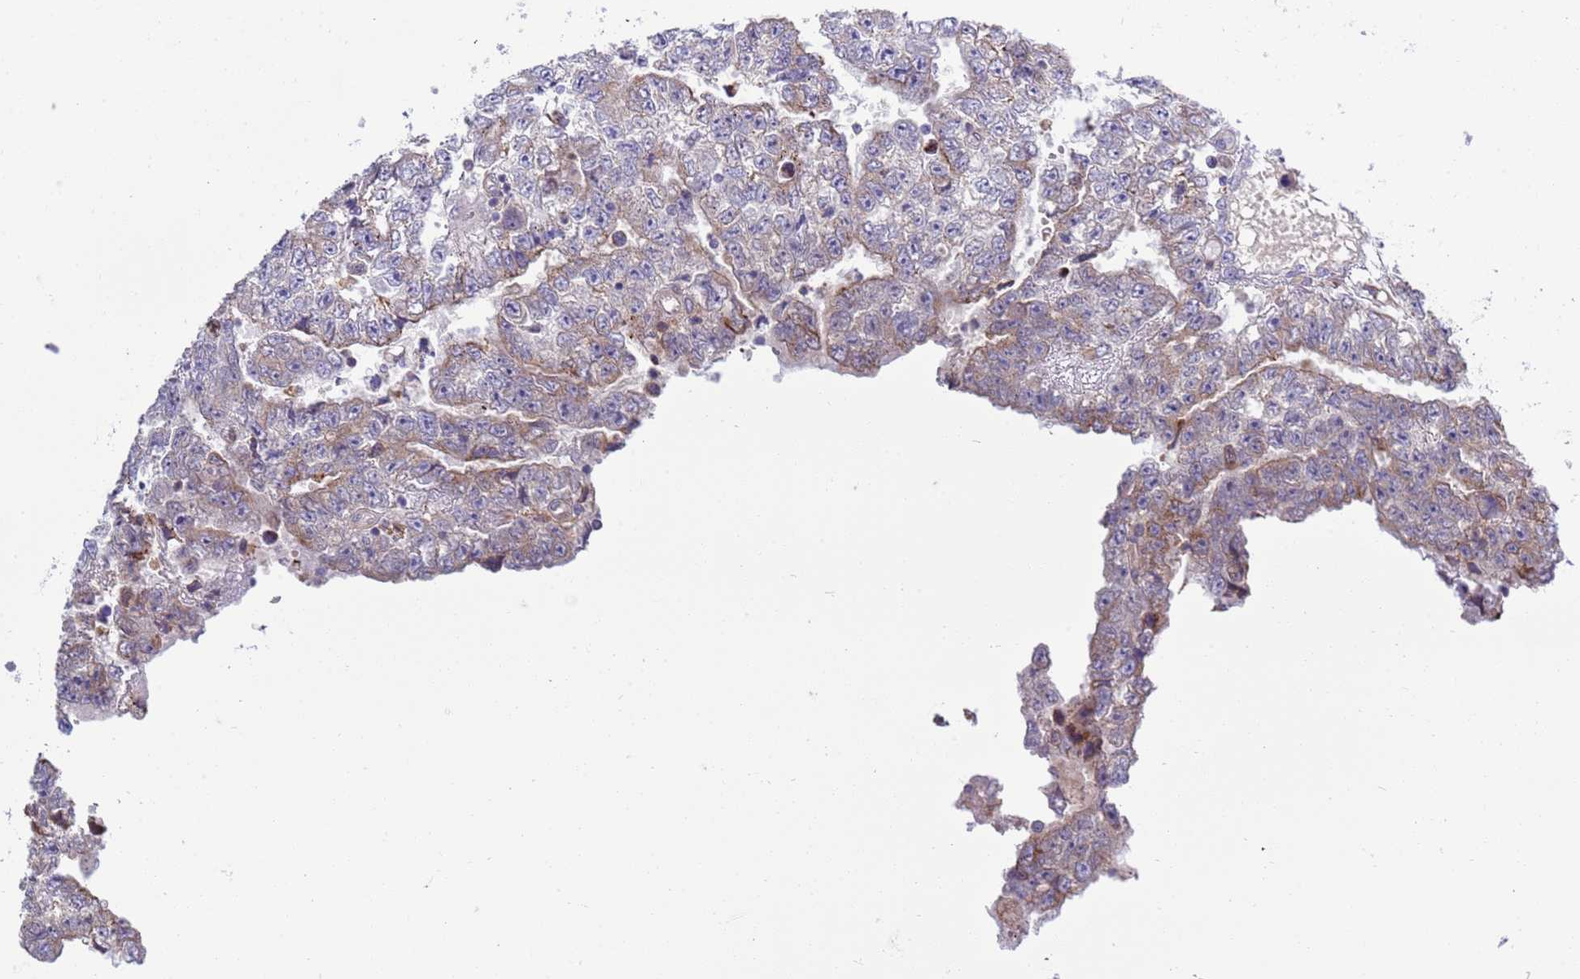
{"staining": {"intensity": "weak", "quantity": "25%-75%", "location": "cytoplasmic/membranous"}, "tissue": "testis cancer", "cell_type": "Tumor cells", "image_type": "cancer", "snomed": [{"axis": "morphology", "description": "Carcinoma, Embryonal, NOS"}, {"axis": "topography", "description": "Testis"}], "caption": "Human testis cancer (embryonal carcinoma) stained with a brown dye shows weak cytoplasmic/membranous positive staining in about 25%-75% of tumor cells.", "gene": "RAPGEF4", "patient": {"sex": "male", "age": 25}}